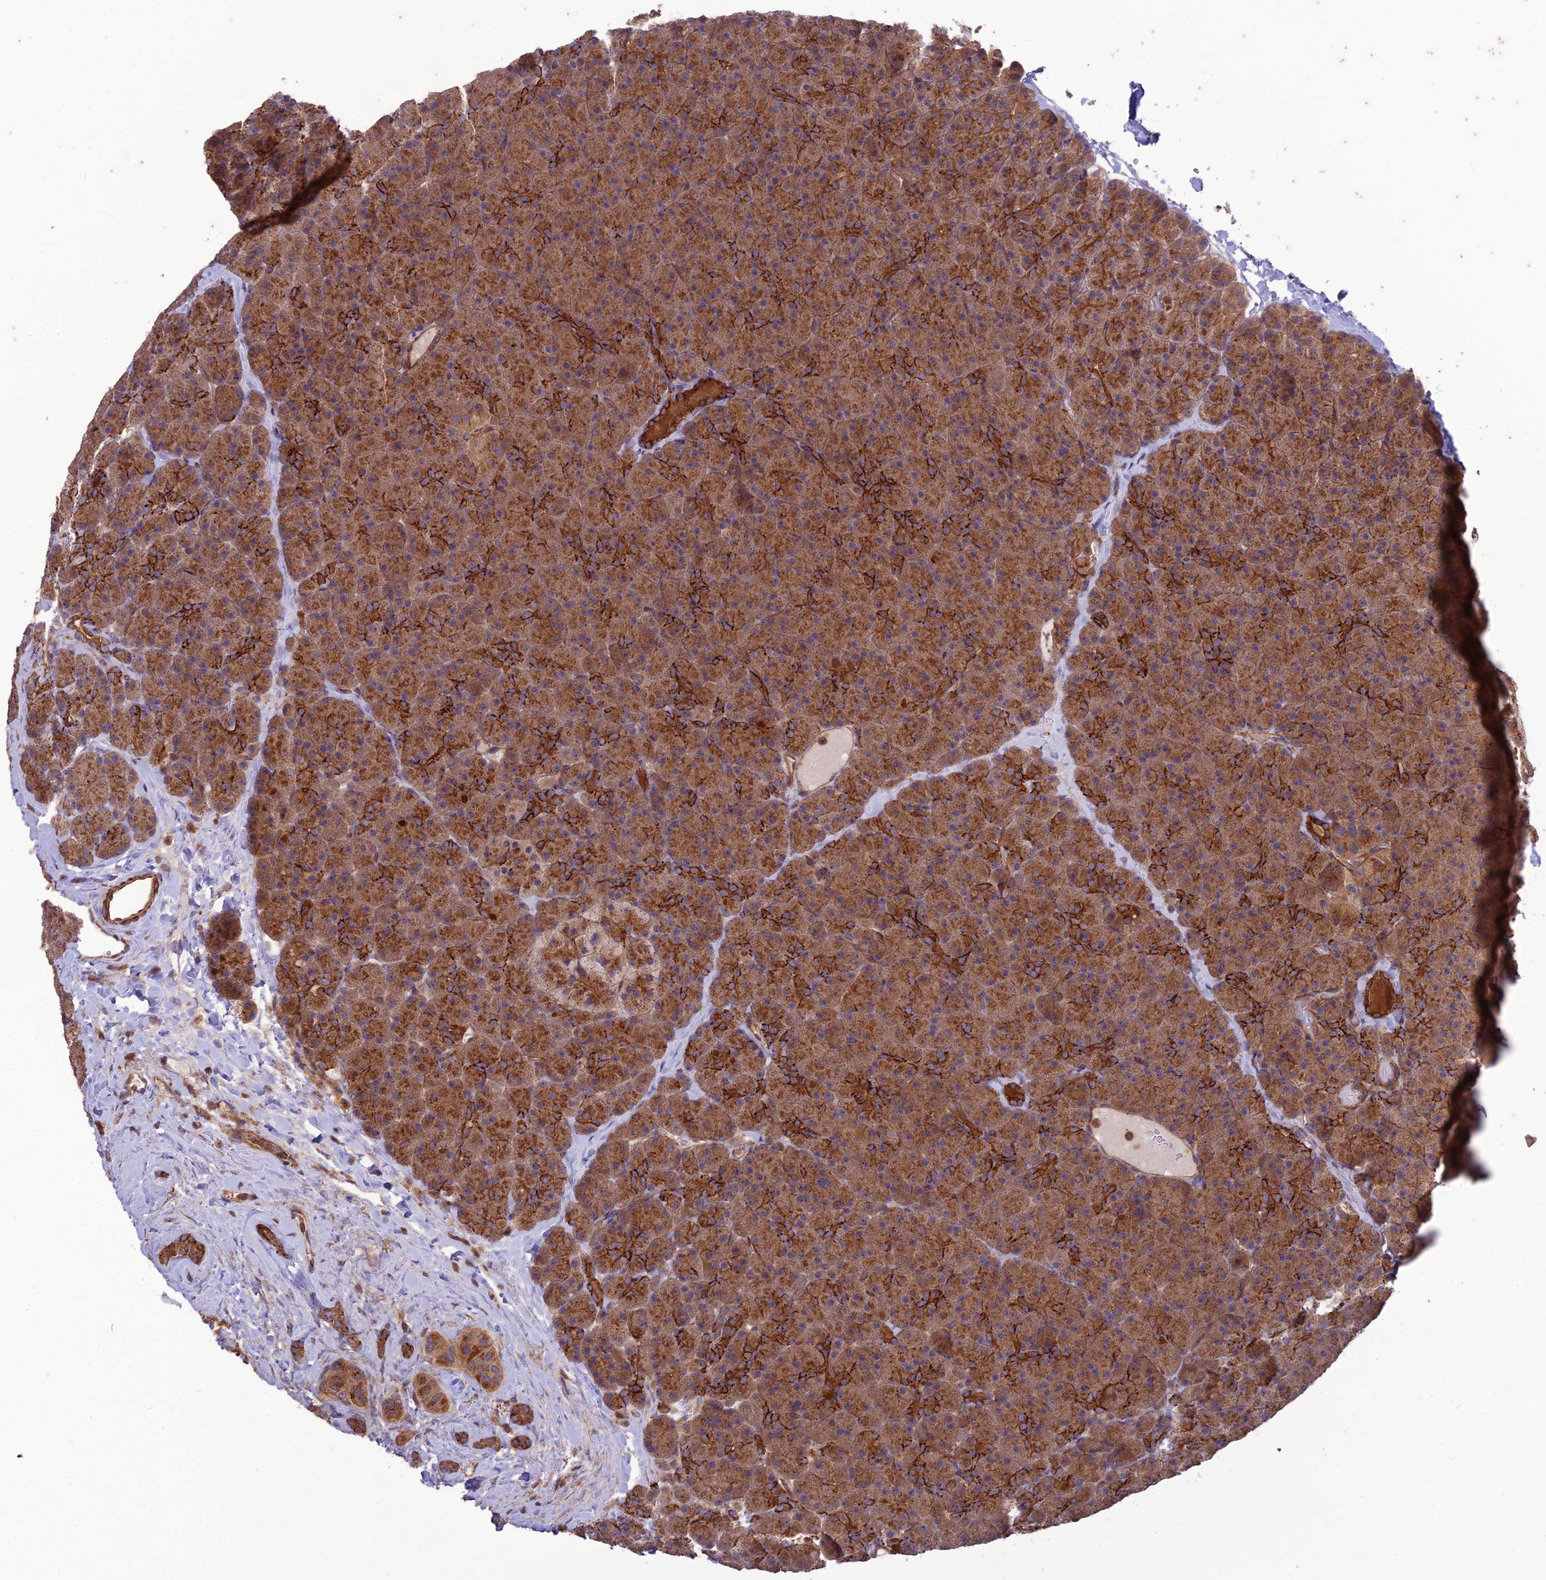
{"staining": {"intensity": "strong", "quantity": ">75%", "location": "cytoplasmic/membranous"}, "tissue": "pancreas", "cell_type": "Exocrine glandular cells", "image_type": "normal", "snomed": [{"axis": "morphology", "description": "Normal tissue, NOS"}, {"axis": "topography", "description": "Pancreas"}], "caption": "Exocrine glandular cells demonstrate high levels of strong cytoplasmic/membranous expression in about >75% of cells in unremarkable pancreas.", "gene": "TMEM131L", "patient": {"sex": "male", "age": 36}}